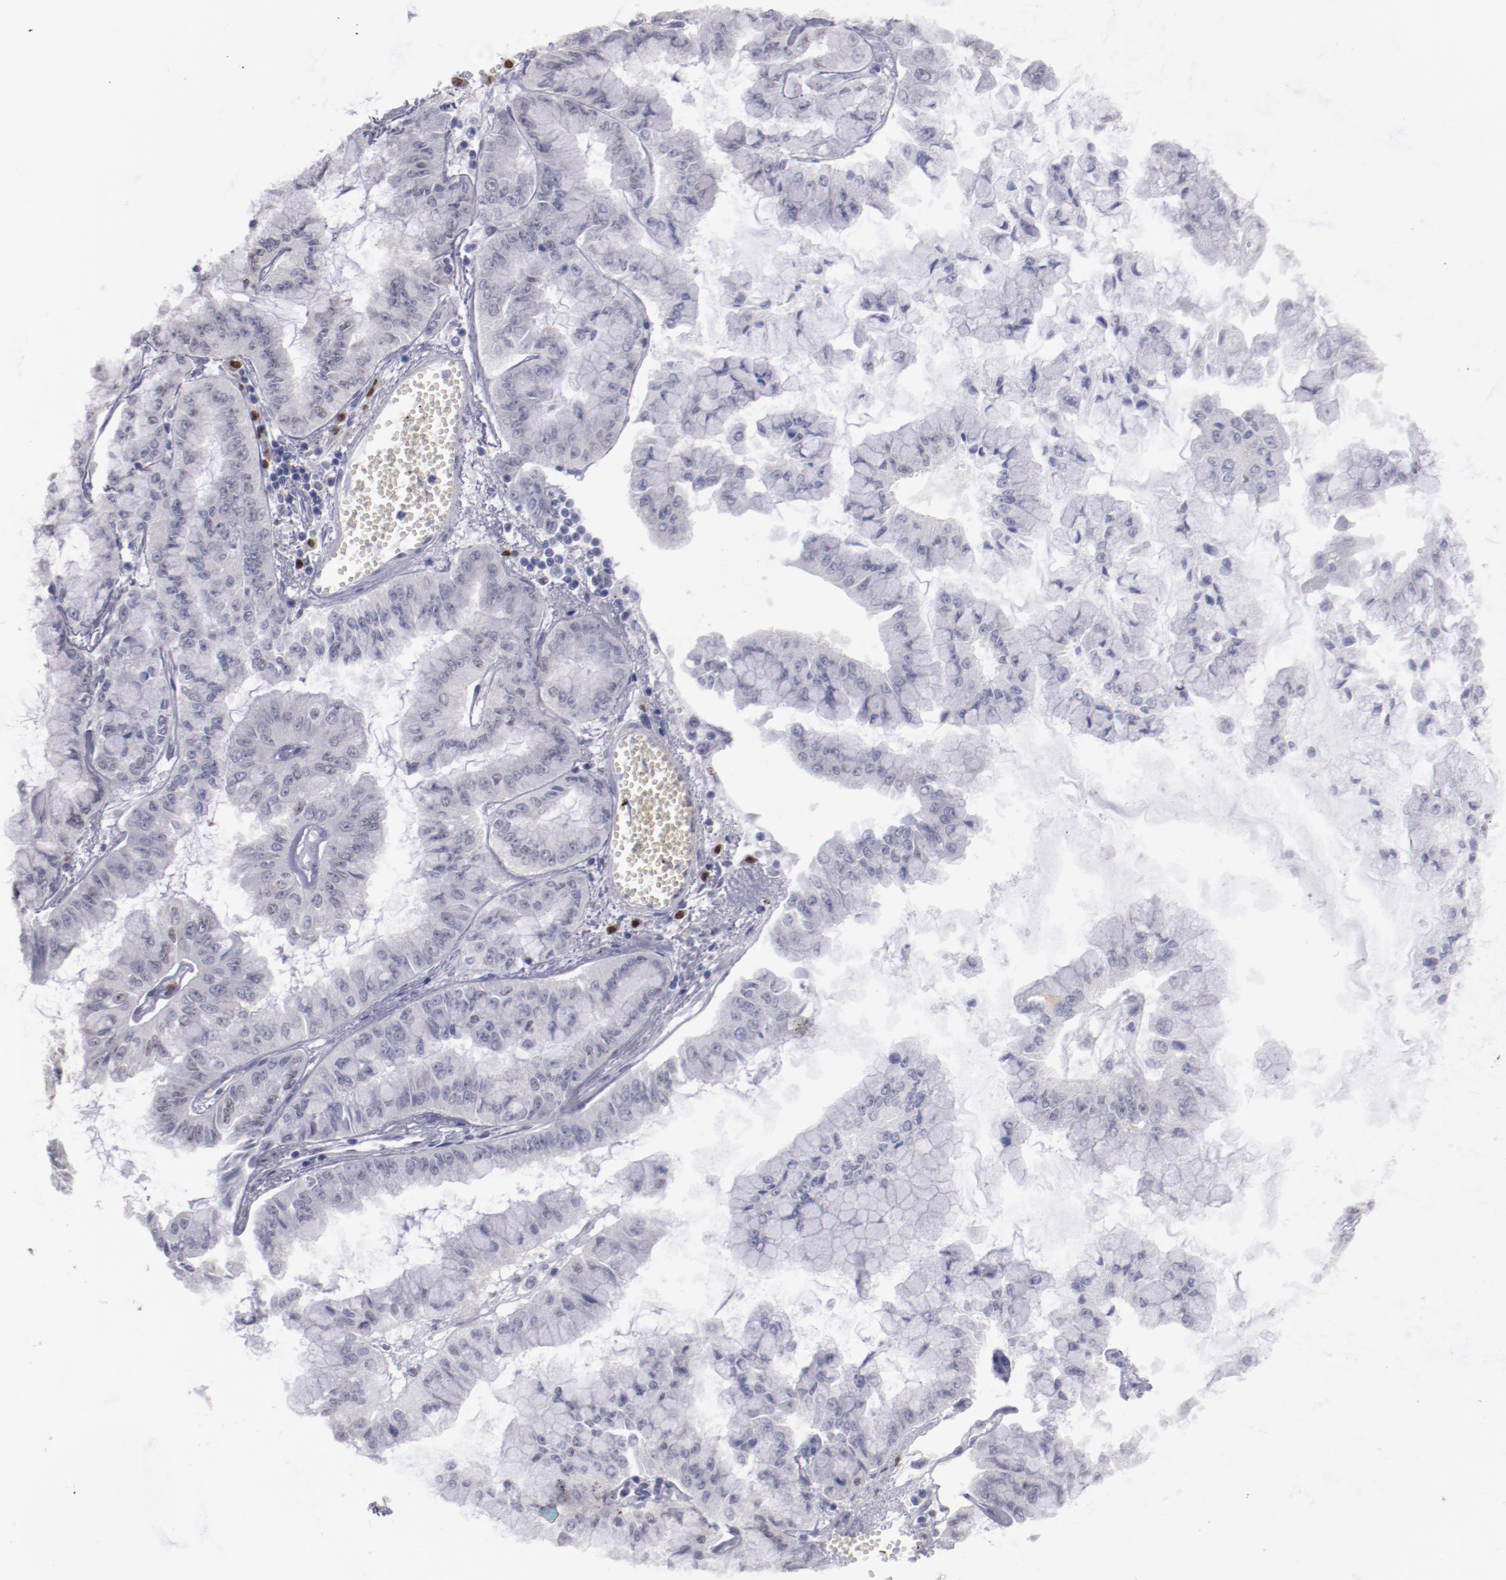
{"staining": {"intensity": "negative", "quantity": "none", "location": "none"}, "tissue": "liver cancer", "cell_type": "Tumor cells", "image_type": "cancer", "snomed": [{"axis": "morphology", "description": "Cholangiocarcinoma"}, {"axis": "topography", "description": "Liver"}], "caption": "There is no significant staining in tumor cells of liver cholangiocarcinoma.", "gene": "IRF4", "patient": {"sex": "female", "age": 79}}